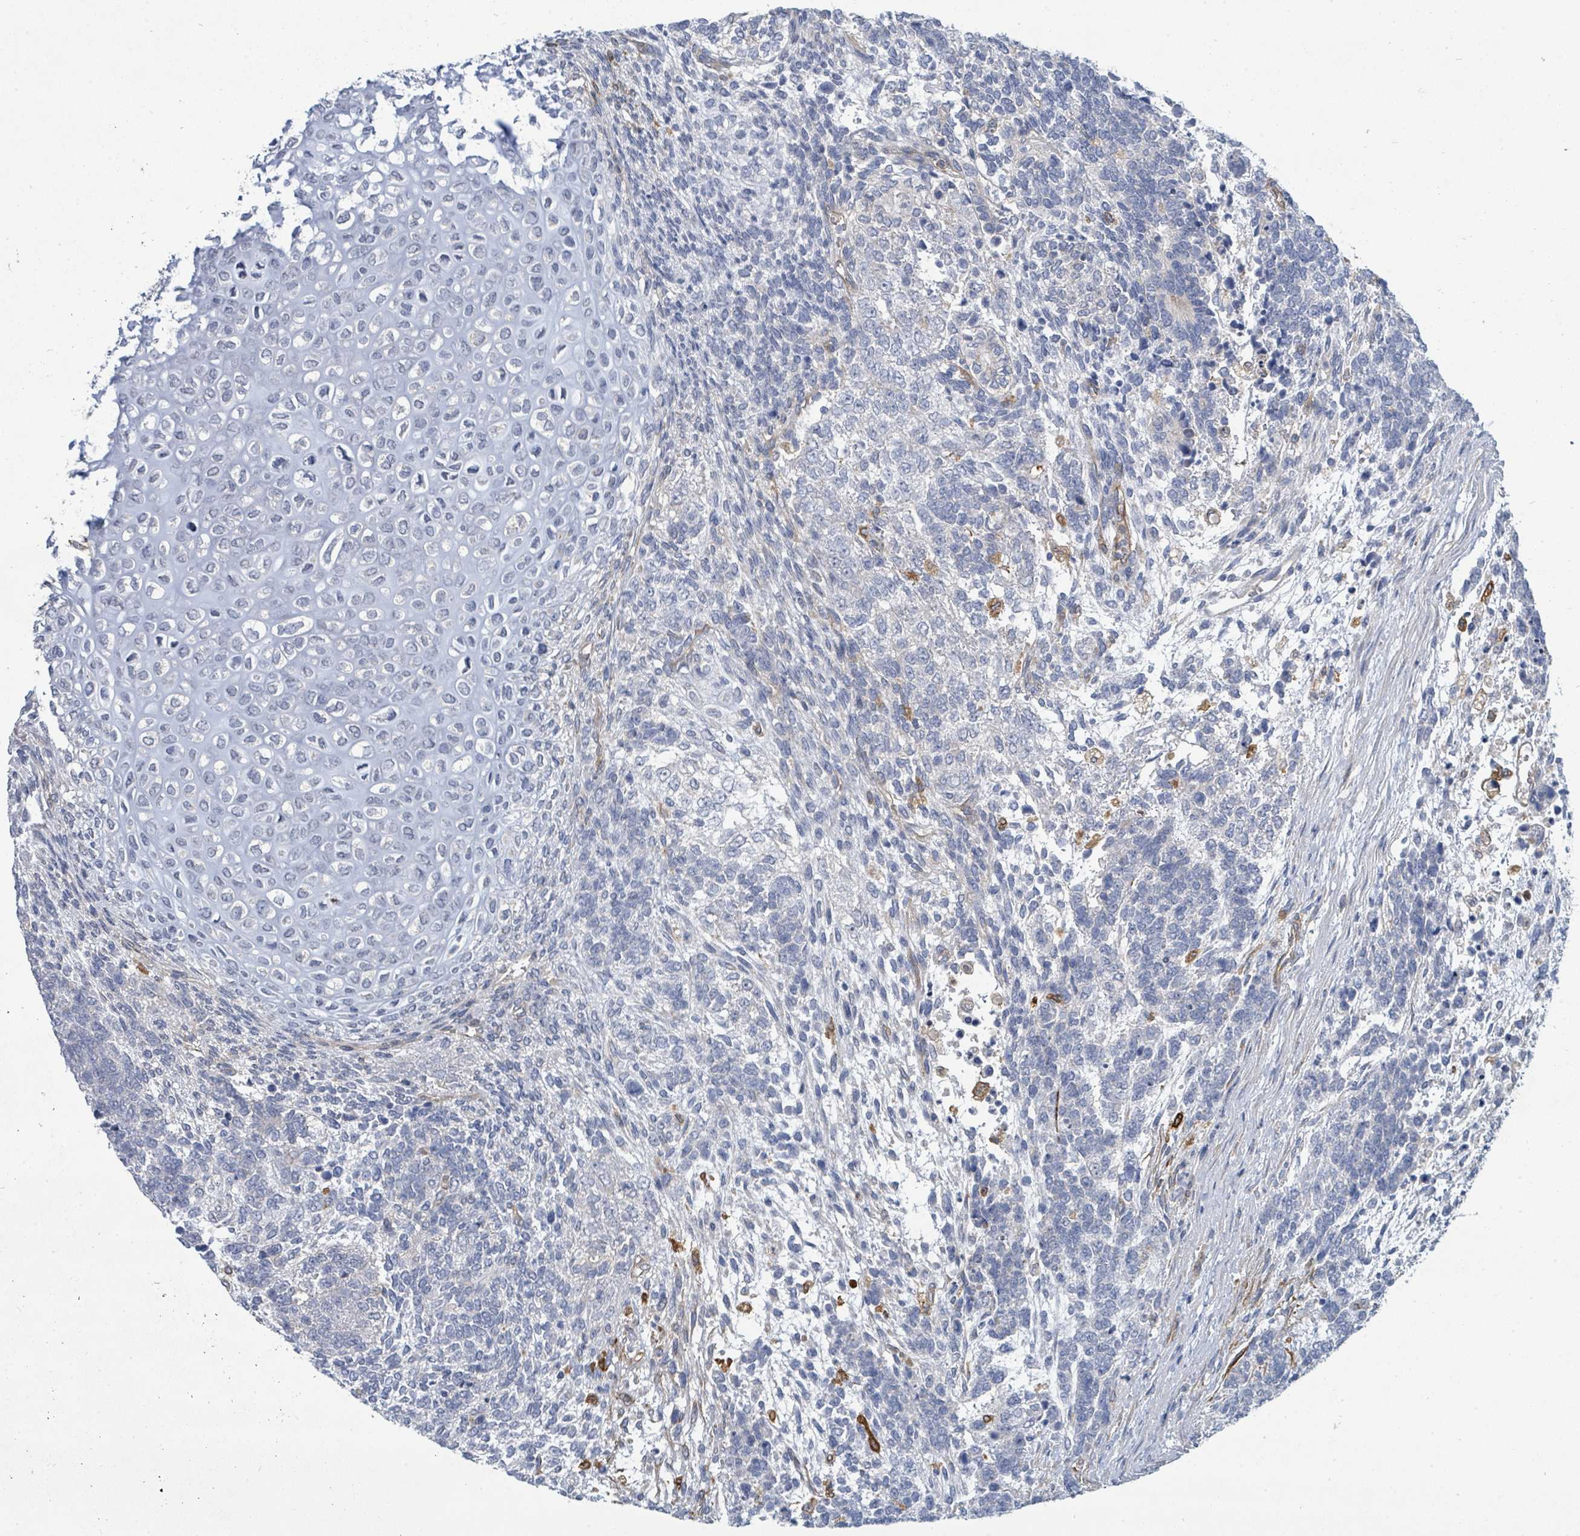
{"staining": {"intensity": "negative", "quantity": "none", "location": "none"}, "tissue": "testis cancer", "cell_type": "Tumor cells", "image_type": "cancer", "snomed": [{"axis": "morphology", "description": "Carcinoma, Embryonal, NOS"}, {"axis": "topography", "description": "Testis"}], "caption": "Tumor cells are negative for brown protein staining in testis cancer.", "gene": "IFIT1", "patient": {"sex": "male", "age": 23}}